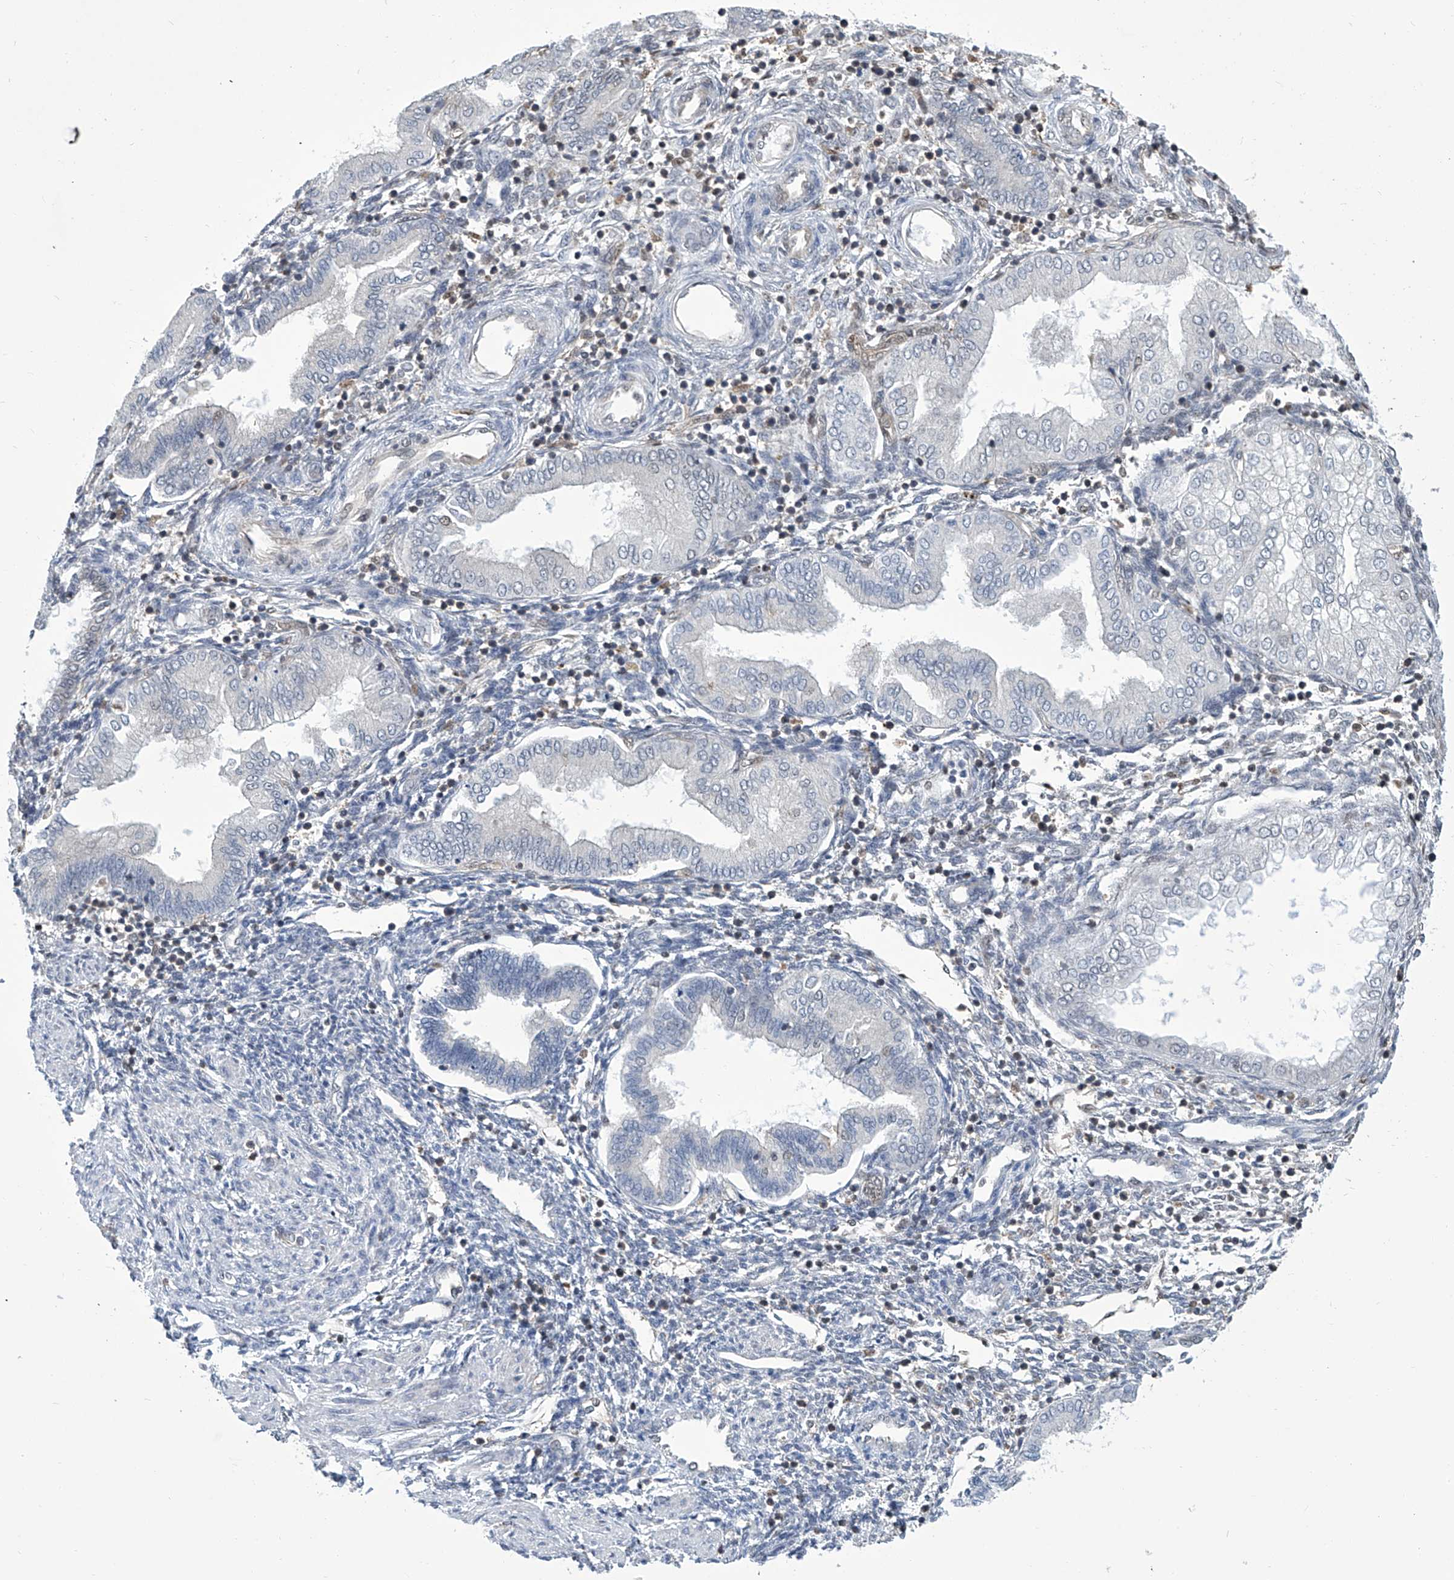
{"staining": {"intensity": "negative", "quantity": "none", "location": "none"}, "tissue": "endometrium", "cell_type": "Cells in endometrial stroma", "image_type": "normal", "snomed": [{"axis": "morphology", "description": "Normal tissue, NOS"}, {"axis": "topography", "description": "Endometrium"}], "caption": "Immunohistochemical staining of normal human endometrium displays no significant staining in cells in endometrial stroma. The staining is performed using DAB brown chromogen with nuclei counter-stained in using hematoxylin.", "gene": "SREBF2", "patient": {"sex": "female", "age": 53}}